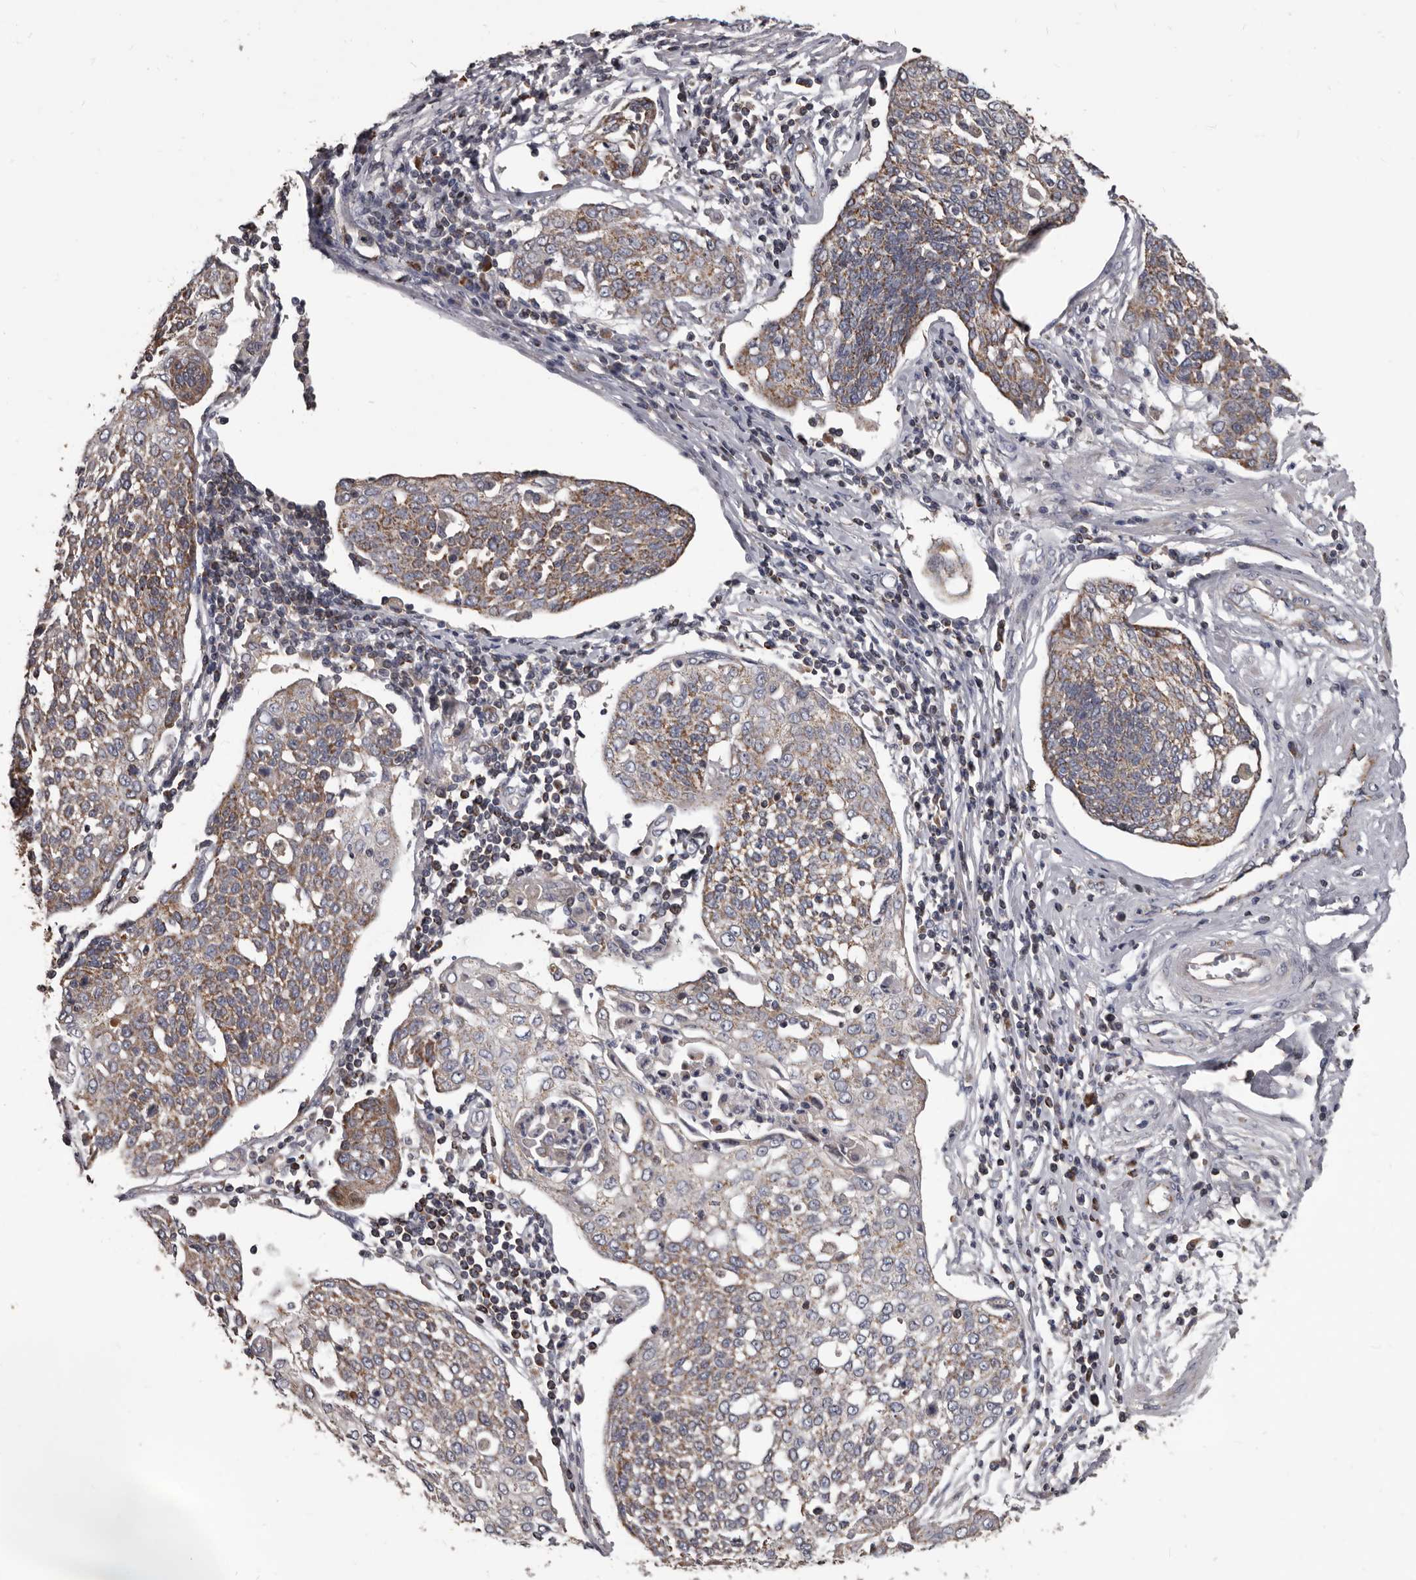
{"staining": {"intensity": "moderate", "quantity": ">75%", "location": "cytoplasmic/membranous"}, "tissue": "cervical cancer", "cell_type": "Tumor cells", "image_type": "cancer", "snomed": [{"axis": "morphology", "description": "Squamous cell carcinoma, NOS"}, {"axis": "topography", "description": "Cervix"}], "caption": "Immunohistochemical staining of squamous cell carcinoma (cervical) exhibits medium levels of moderate cytoplasmic/membranous staining in about >75% of tumor cells.", "gene": "ALDH5A1", "patient": {"sex": "female", "age": 34}}